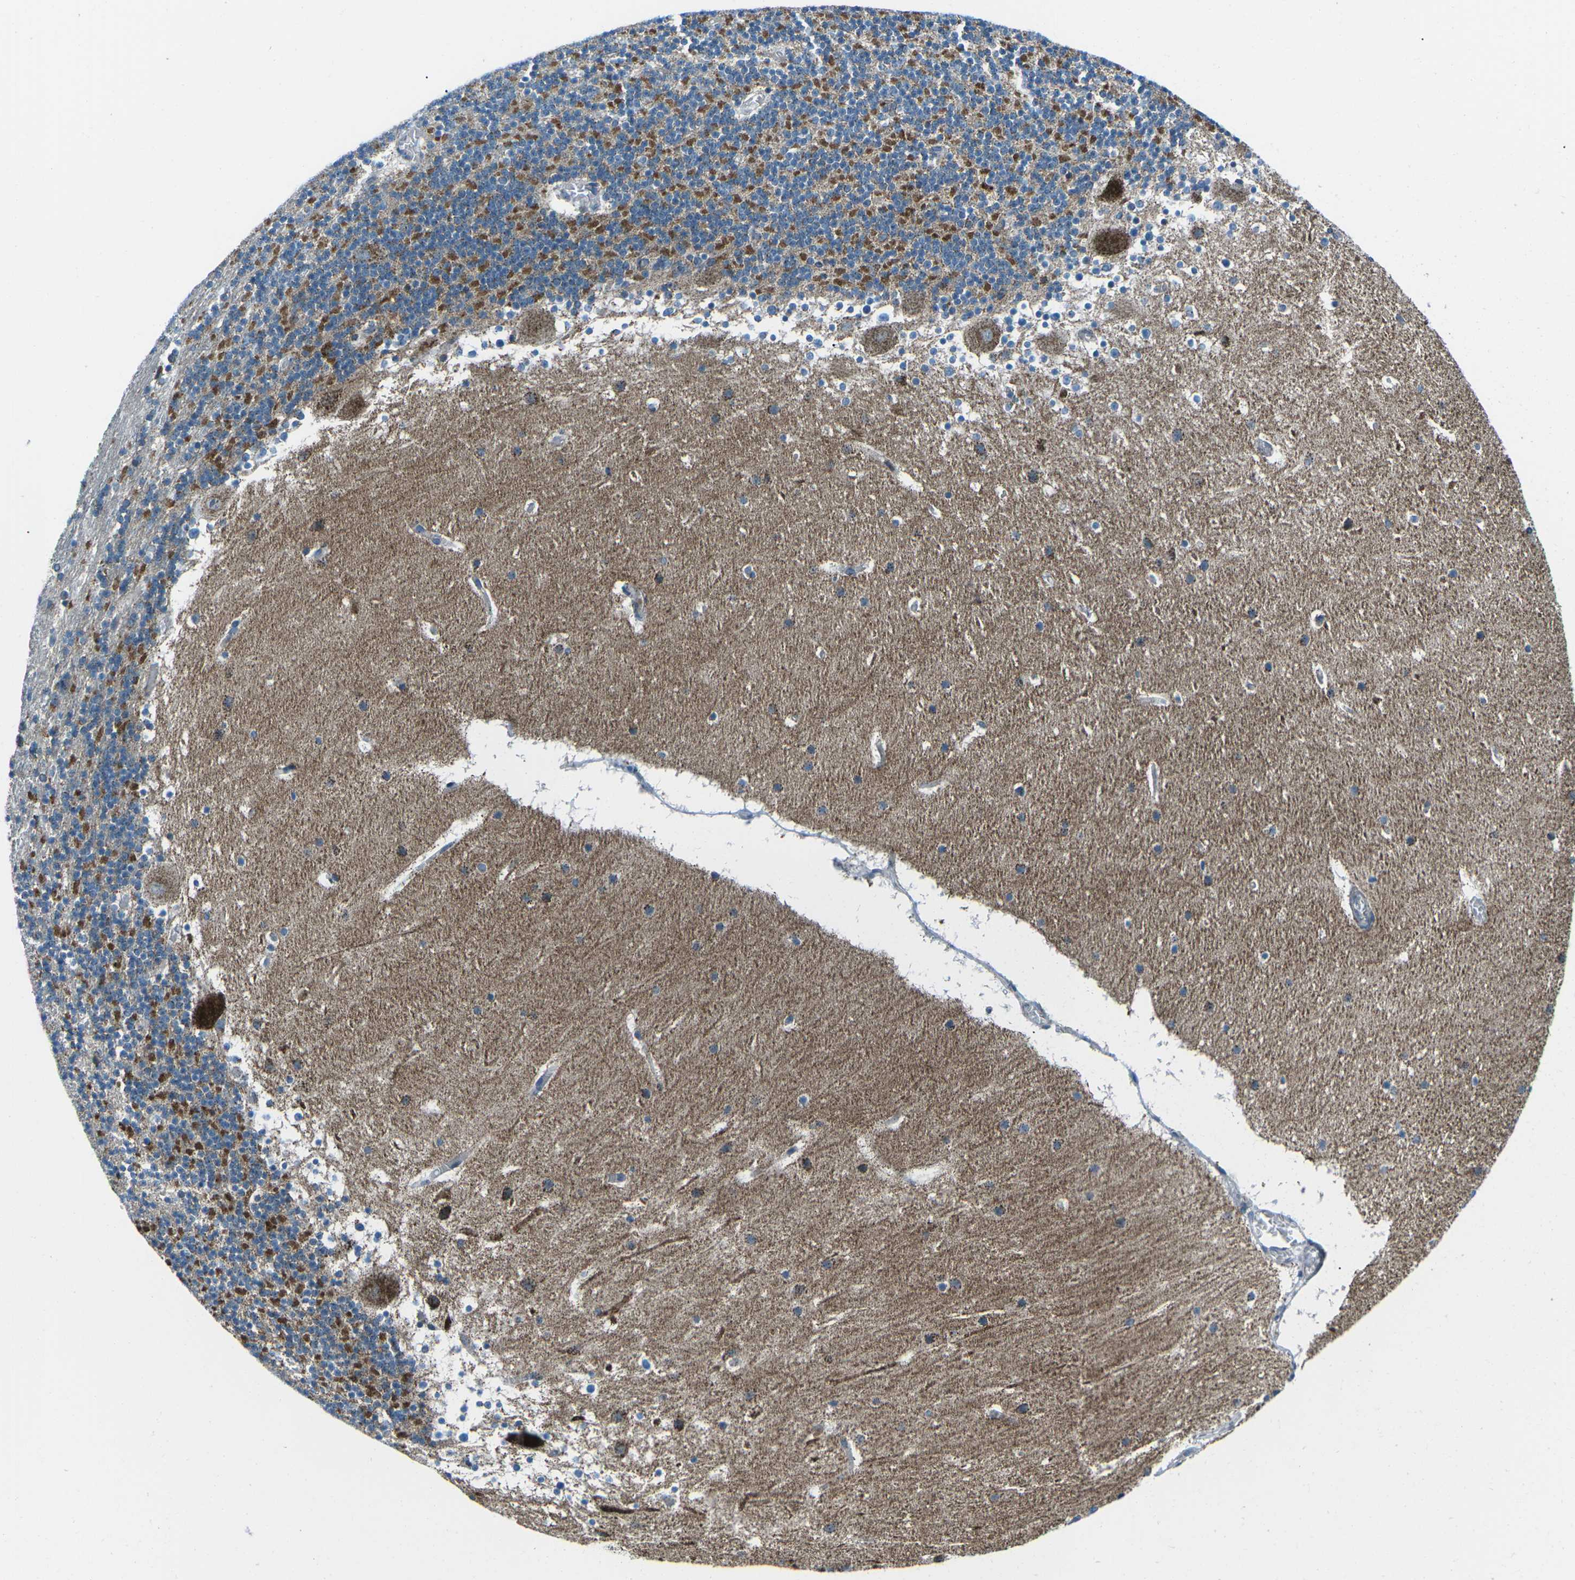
{"staining": {"intensity": "moderate", "quantity": "25%-75%", "location": "cytoplasmic/membranous"}, "tissue": "cerebellum", "cell_type": "Cells in granular layer", "image_type": "normal", "snomed": [{"axis": "morphology", "description": "Normal tissue, NOS"}, {"axis": "topography", "description": "Cerebellum"}], "caption": "IHC (DAB (3,3'-diaminobenzidine)) staining of normal human cerebellum displays moderate cytoplasmic/membranous protein positivity in about 25%-75% of cells in granular layer.", "gene": "RFESD", "patient": {"sex": "male", "age": 45}}